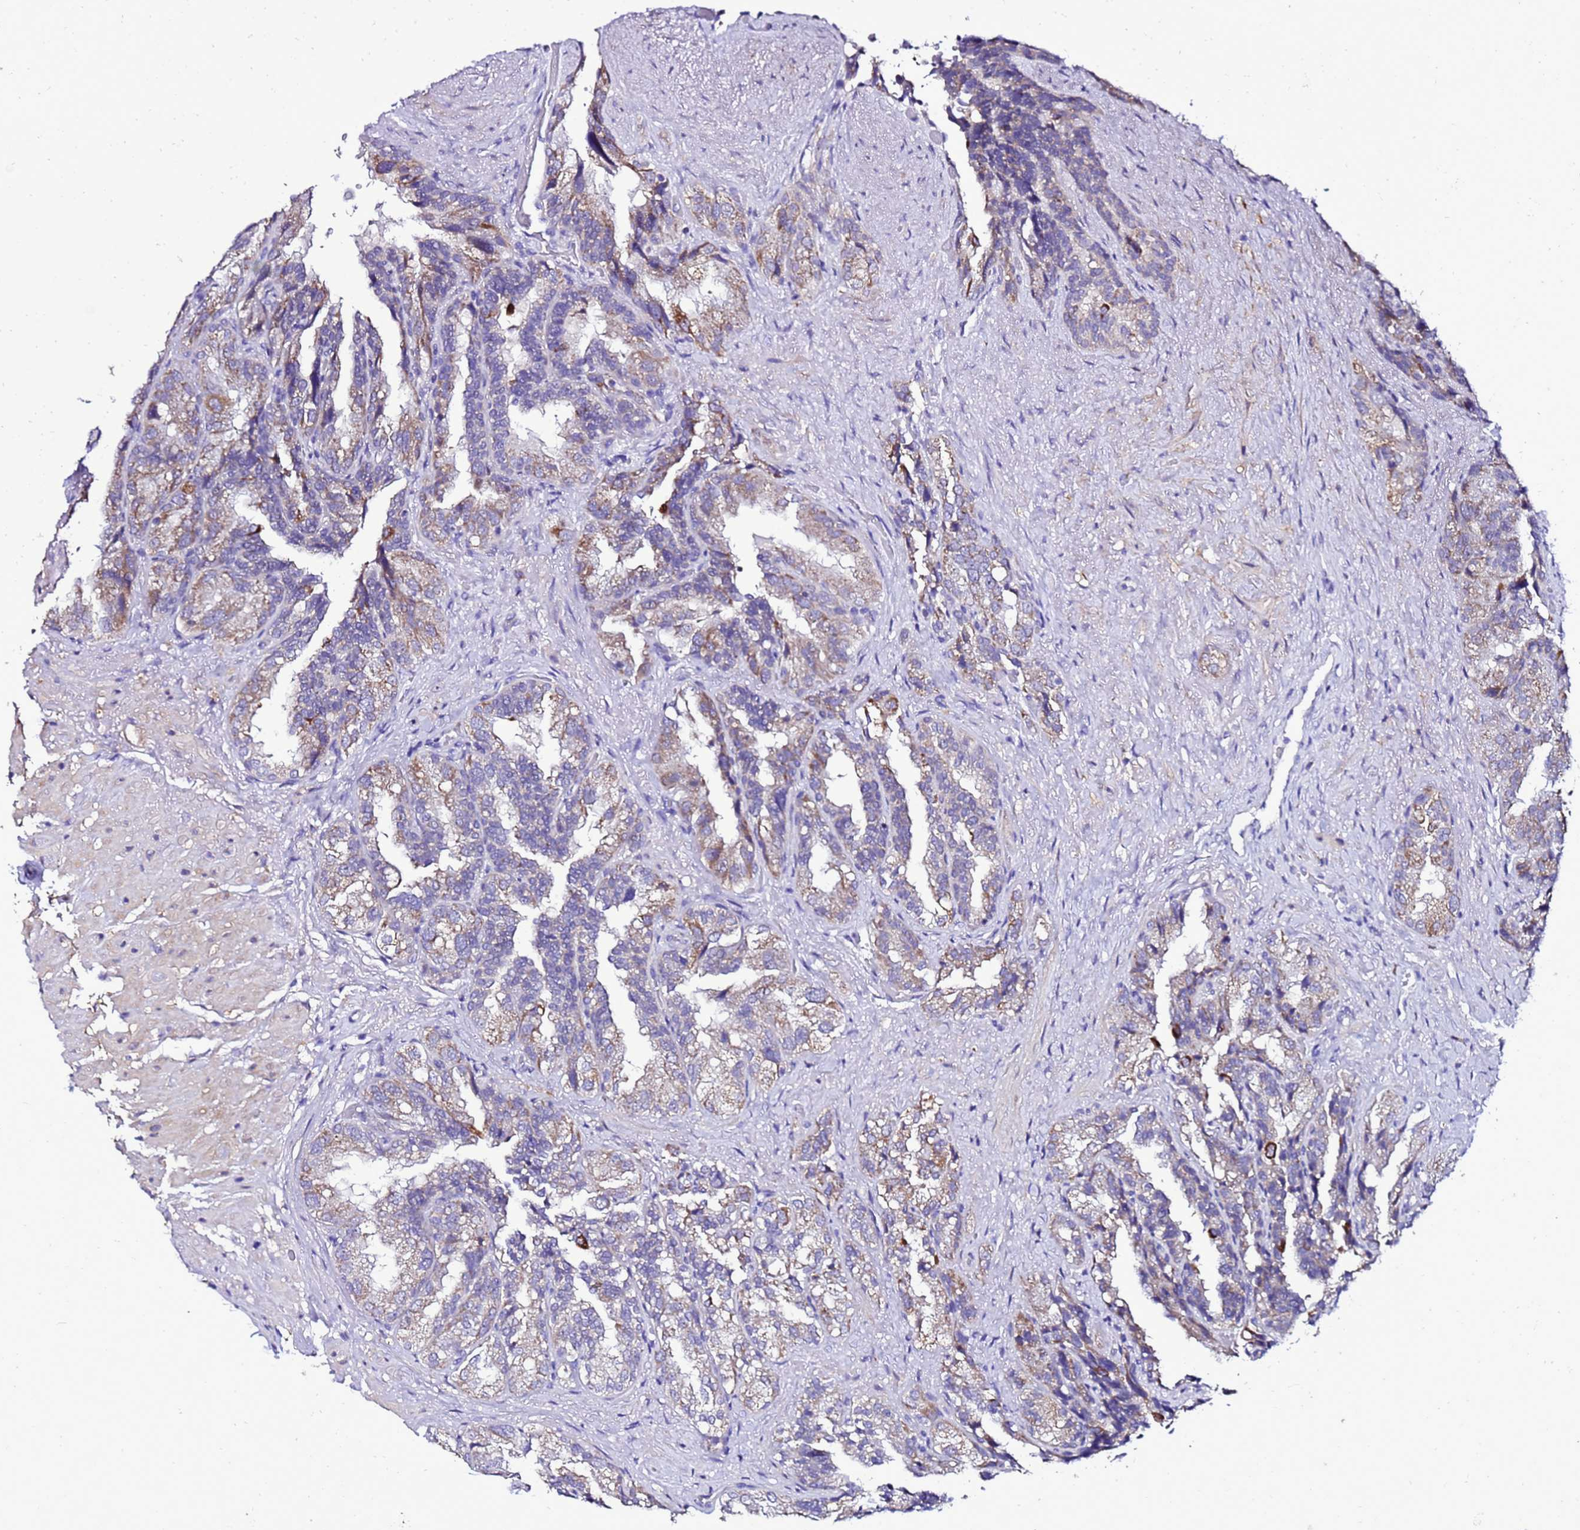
{"staining": {"intensity": "moderate", "quantity": "25%-75%", "location": "cytoplasmic/membranous"}, "tissue": "seminal vesicle", "cell_type": "Glandular cells", "image_type": "normal", "snomed": [{"axis": "morphology", "description": "Normal tissue, NOS"}, {"axis": "topography", "description": "Seminal veicle"}, {"axis": "topography", "description": "Peripheral nerve tissue"}], "caption": "Glandular cells display medium levels of moderate cytoplasmic/membranous staining in about 25%-75% of cells in benign seminal vesicle. (Brightfield microscopy of DAB IHC at high magnification).", "gene": "DPH6", "patient": {"sex": "male", "age": 63}}